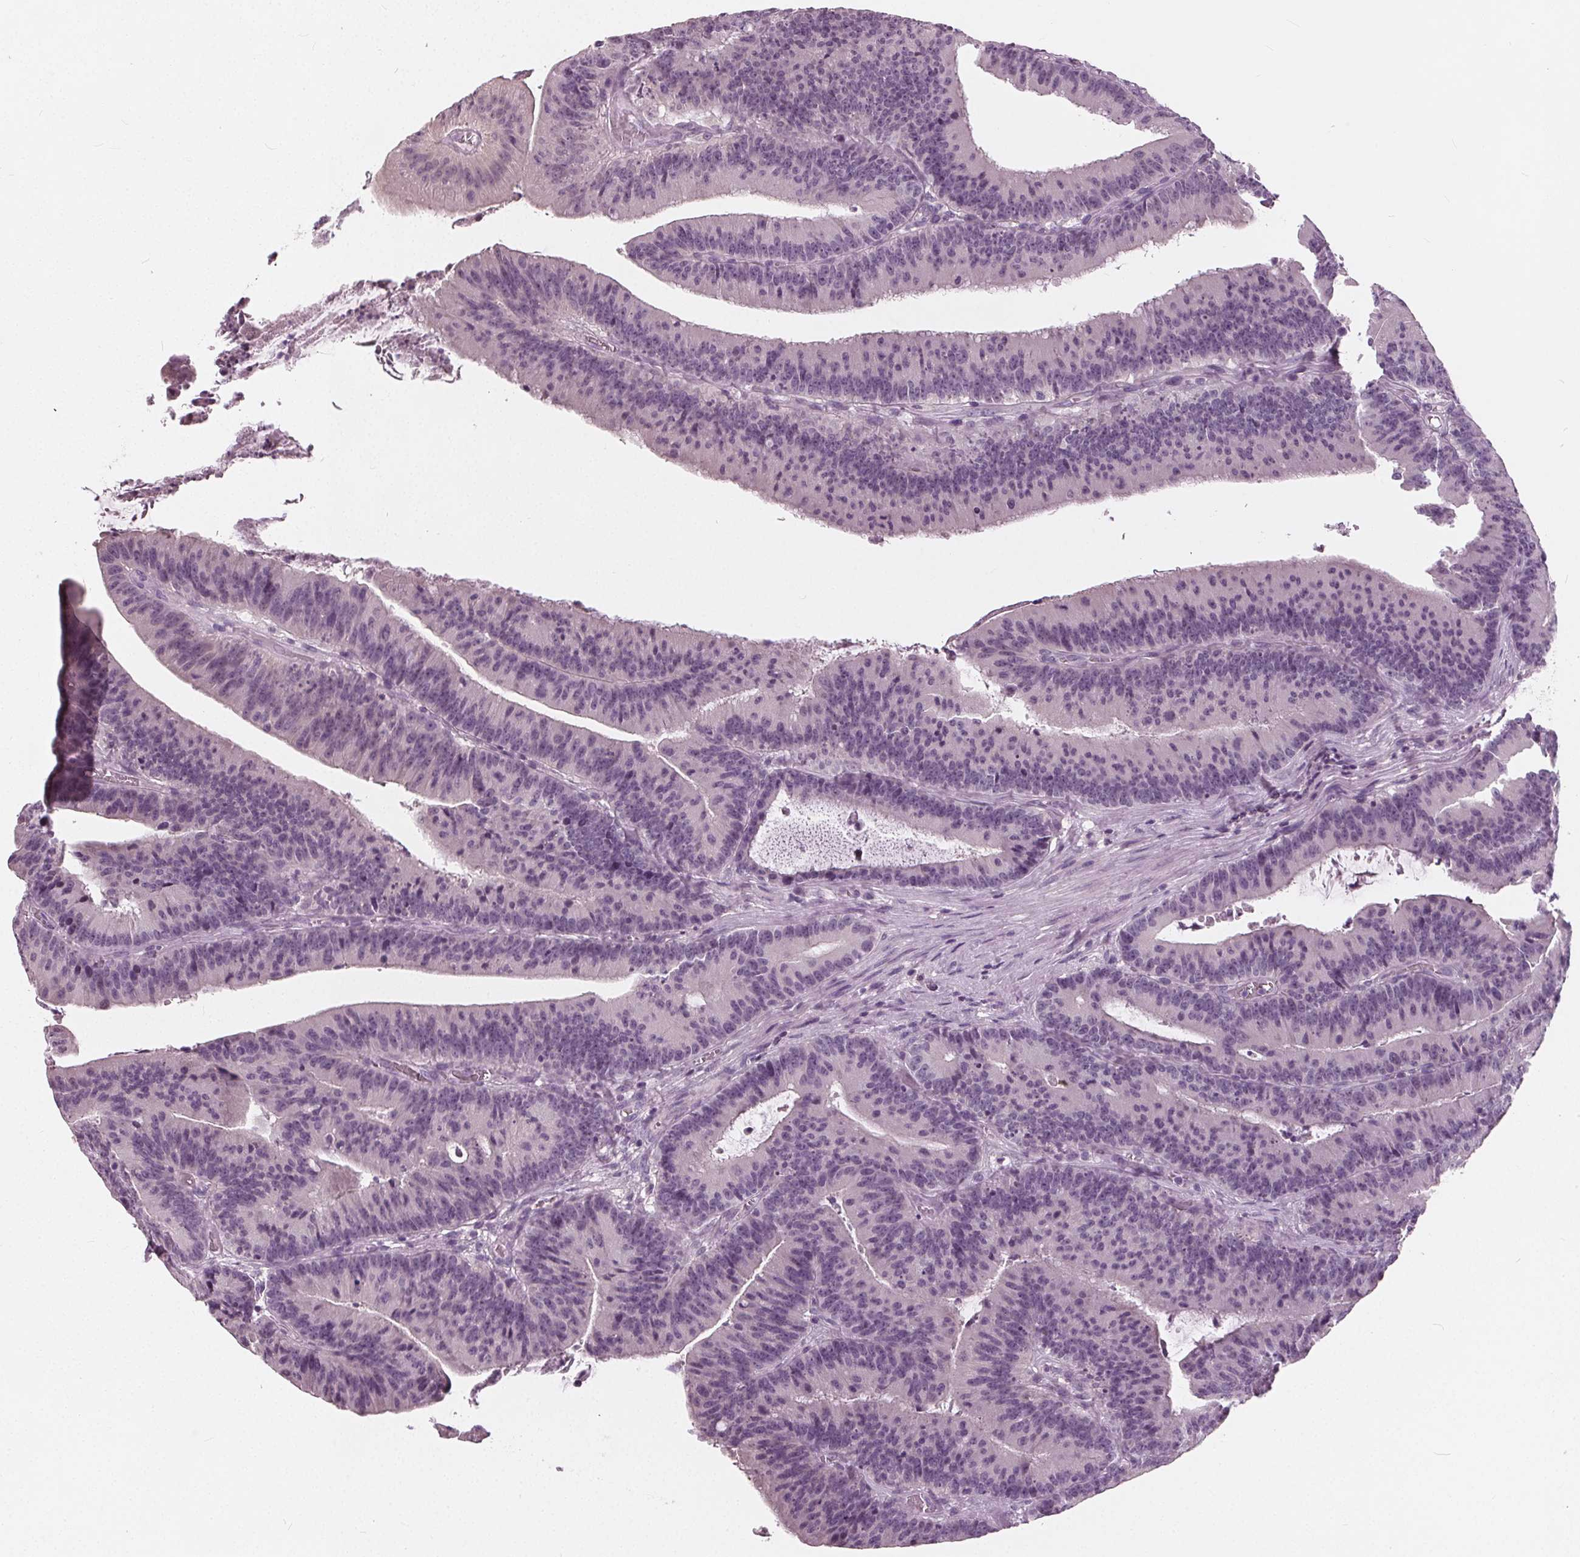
{"staining": {"intensity": "negative", "quantity": "none", "location": "none"}, "tissue": "colorectal cancer", "cell_type": "Tumor cells", "image_type": "cancer", "snomed": [{"axis": "morphology", "description": "Adenocarcinoma, NOS"}, {"axis": "topography", "description": "Colon"}], "caption": "Protein analysis of adenocarcinoma (colorectal) shows no significant expression in tumor cells.", "gene": "TKFC", "patient": {"sex": "female", "age": 78}}